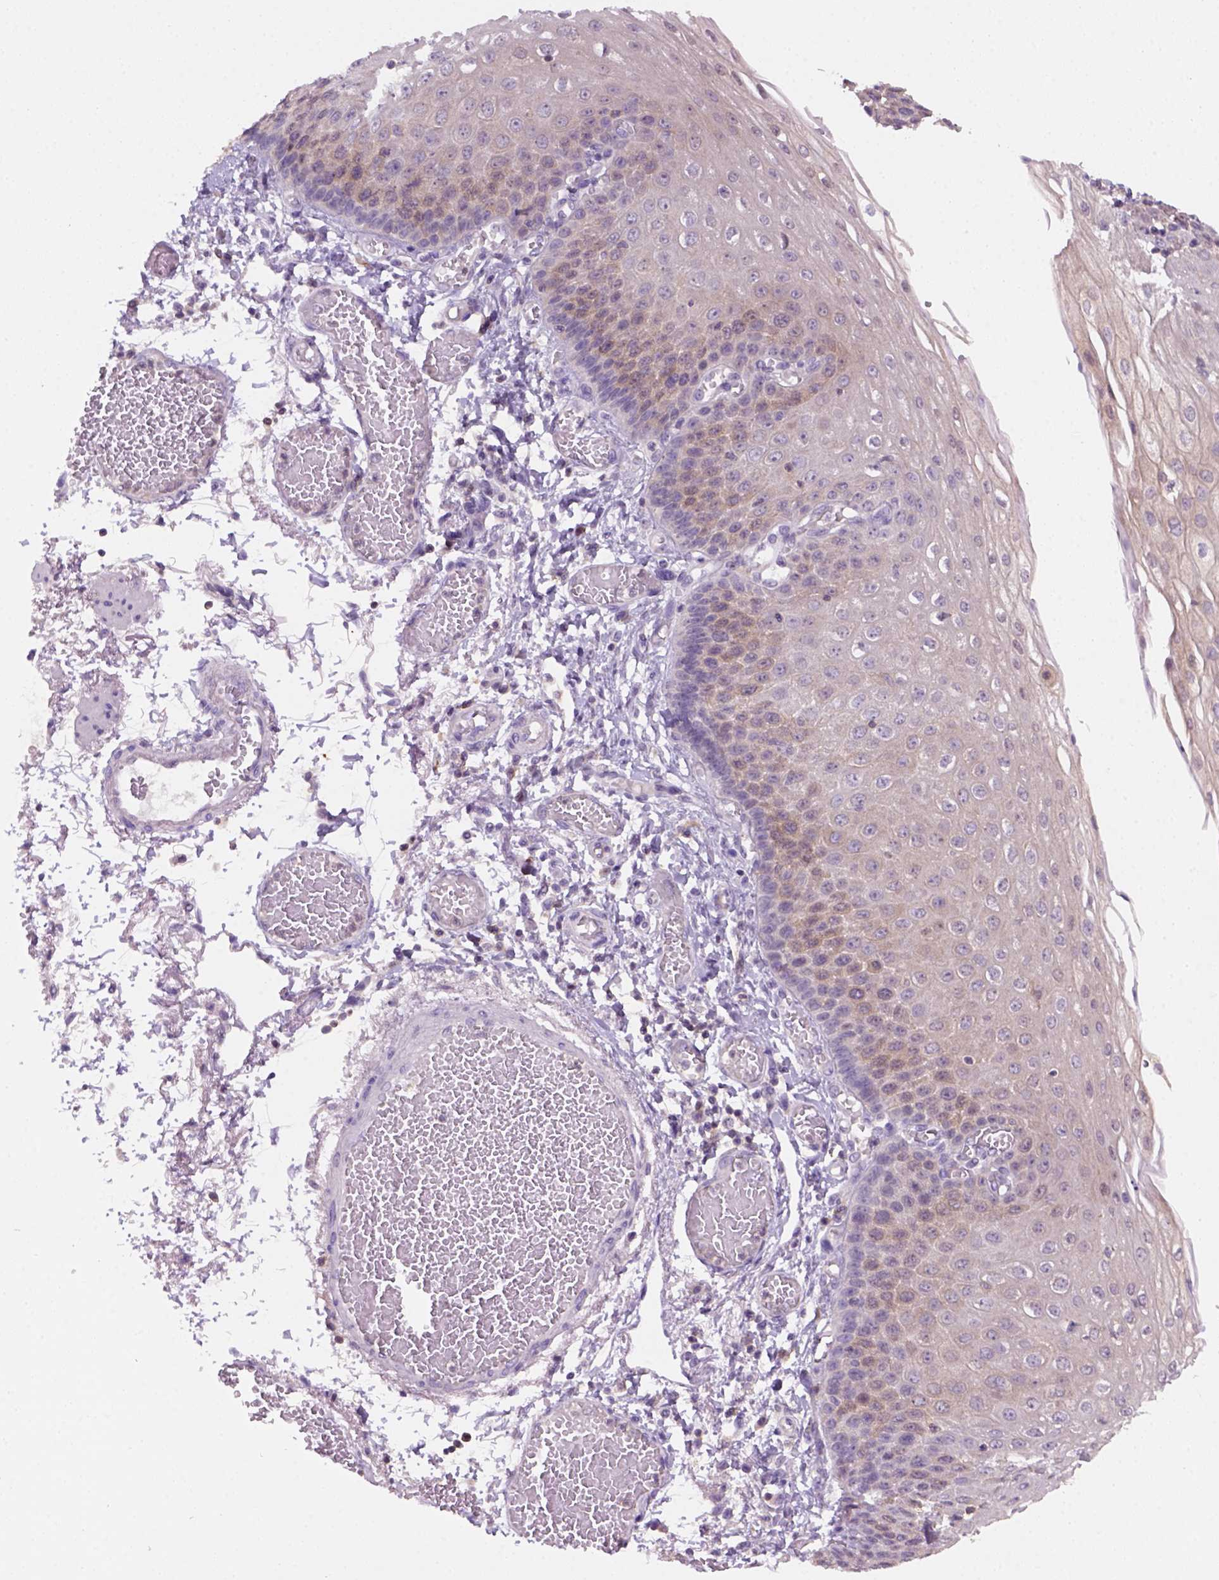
{"staining": {"intensity": "weak", "quantity": "<25%", "location": "cytoplasmic/membranous"}, "tissue": "esophagus", "cell_type": "Squamous epithelial cells", "image_type": "normal", "snomed": [{"axis": "morphology", "description": "Normal tissue, NOS"}, {"axis": "morphology", "description": "Adenocarcinoma, NOS"}, {"axis": "topography", "description": "Esophagus"}], "caption": "Esophagus was stained to show a protein in brown. There is no significant staining in squamous epithelial cells. (Brightfield microscopy of DAB IHC at high magnification).", "gene": "GOT1", "patient": {"sex": "male", "age": 81}}